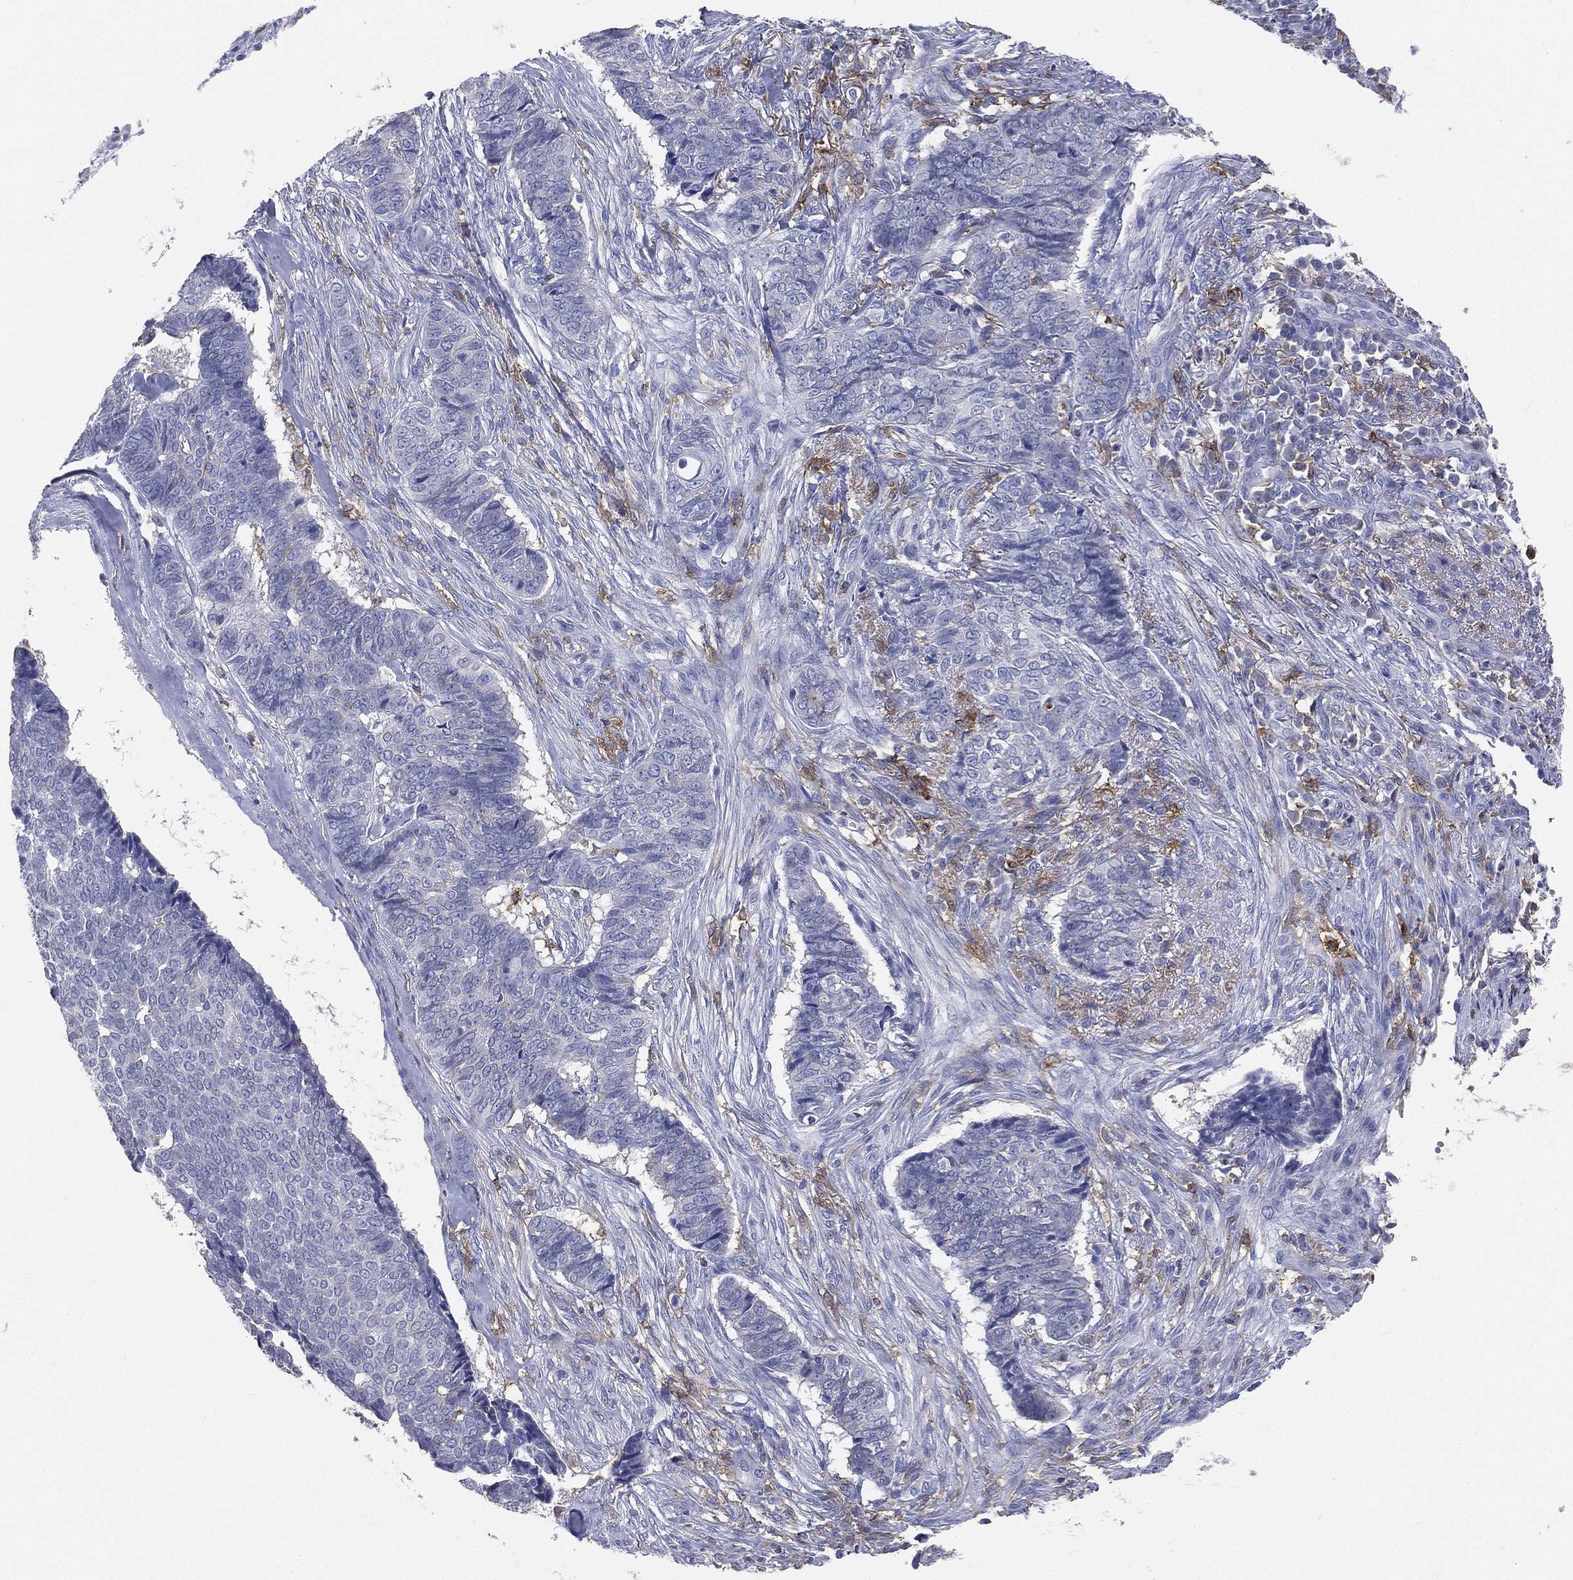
{"staining": {"intensity": "negative", "quantity": "none", "location": "none"}, "tissue": "skin cancer", "cell_type": "Tumor cells", "image_type": "cancer", "snomed": [{"axis": "morphology", "description": "Basal cell carcinoma"}, {"axis": "topography", "description": "Skin"}], "caption": "Immunohistochemistry histopathology image of basal cell carcinoma (skin) stained for a protein (brown), which displays no staining in tumor cells. The staining is performed using DAB brown chromogen with nuclei counter-stained in using hematoxylin.", "gene": "CD33", "patient": {"sex": "male", "age": 86}}